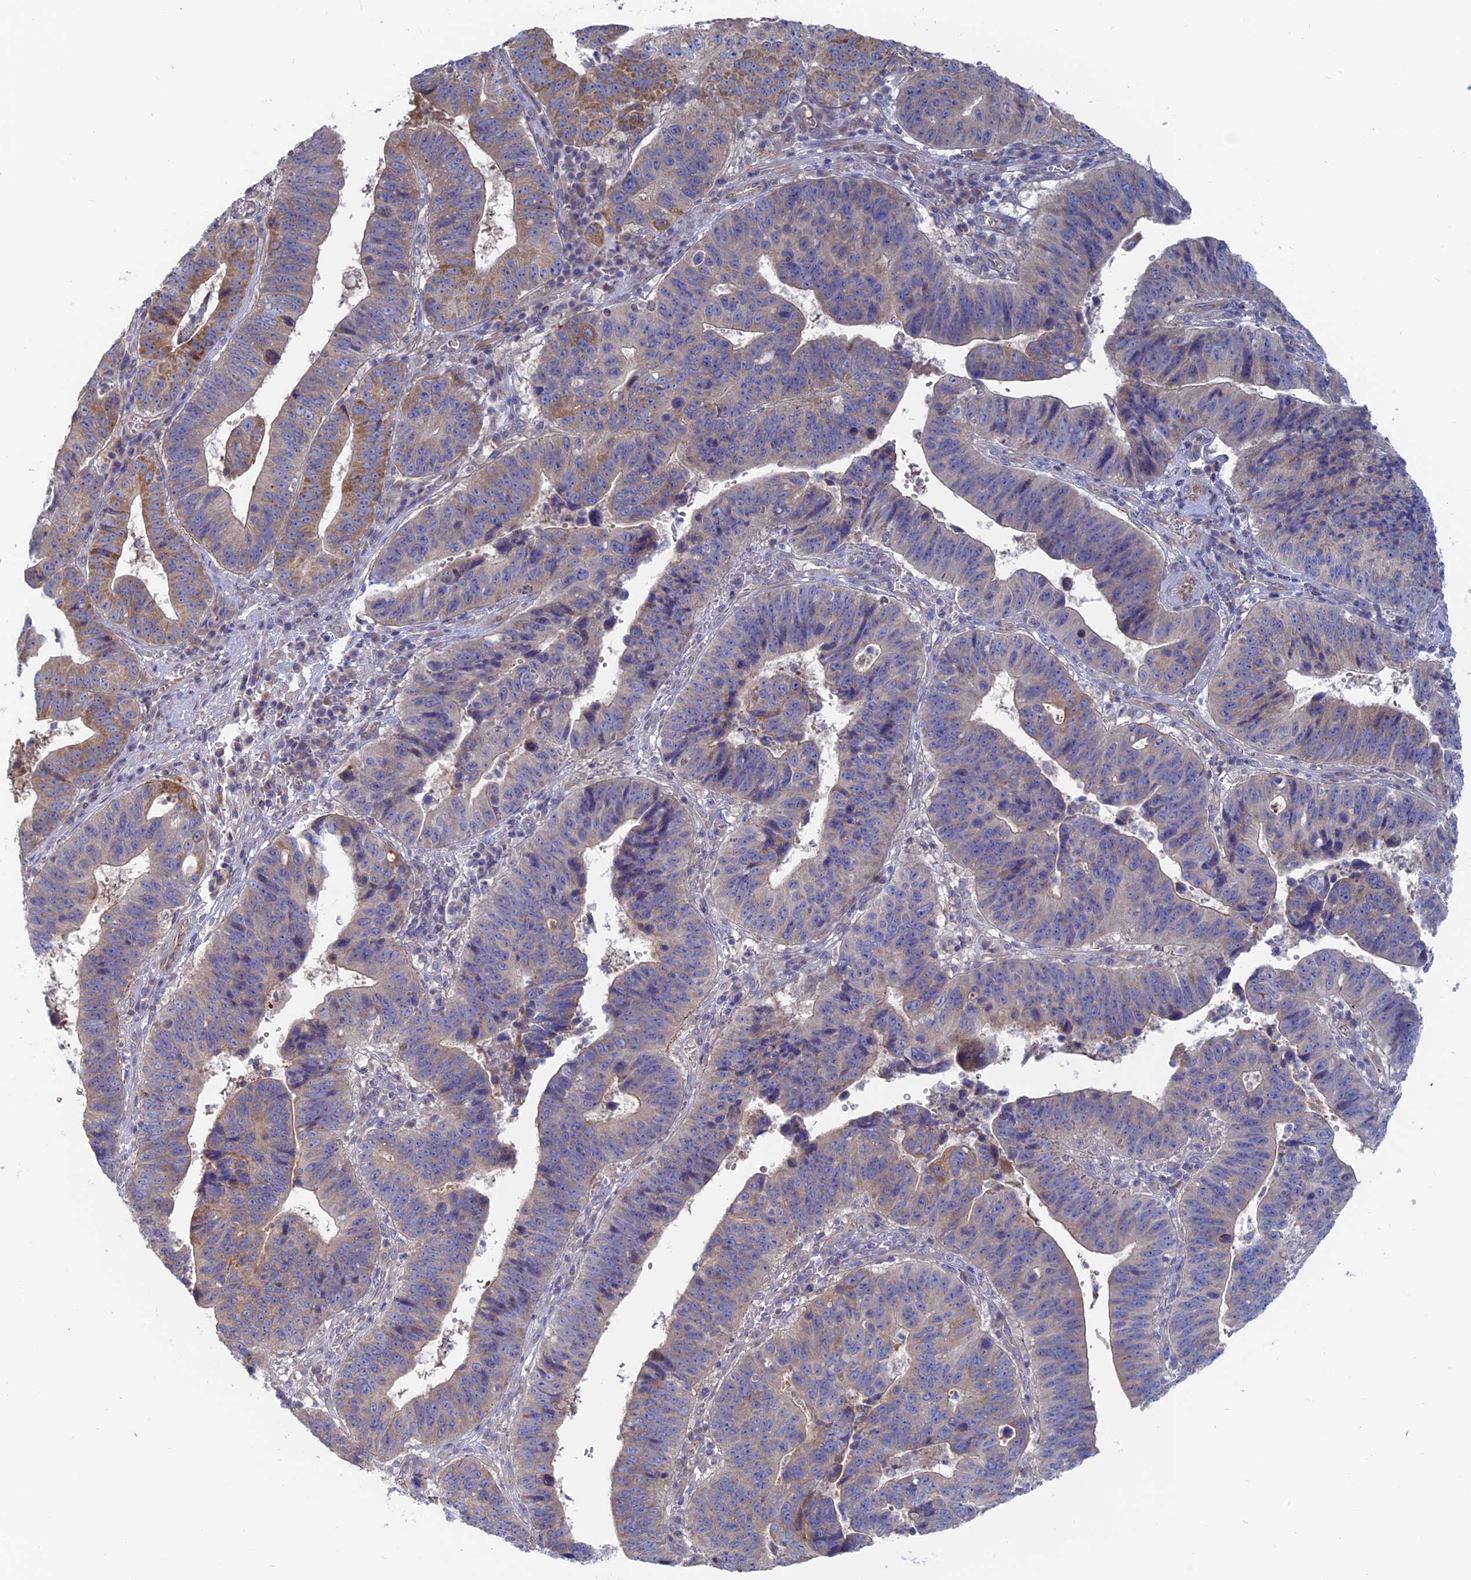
{"staining": {"intensity": "moderate", "quantity": "<25%", "location": "cytoplasmic/membranous"}, "tissue": "stomach cancer", "cell_type": "Tumor cells", "image_type": "cancer", "snomed": [{"axis": "morphology", "description": "Adenocarcinoma, NOS"}, {"axis": "topography", "description": "Stomach"}], "caption": "This photomicrograph exhibits IHC staining of human stomach cancer (adenocarcinoma), with low moderate cytoplasmic/membranous positivity in approximately <25% of tumor cells.", "gene": "TBC1D30", "patient": {"sex": "male", "age": 59}}